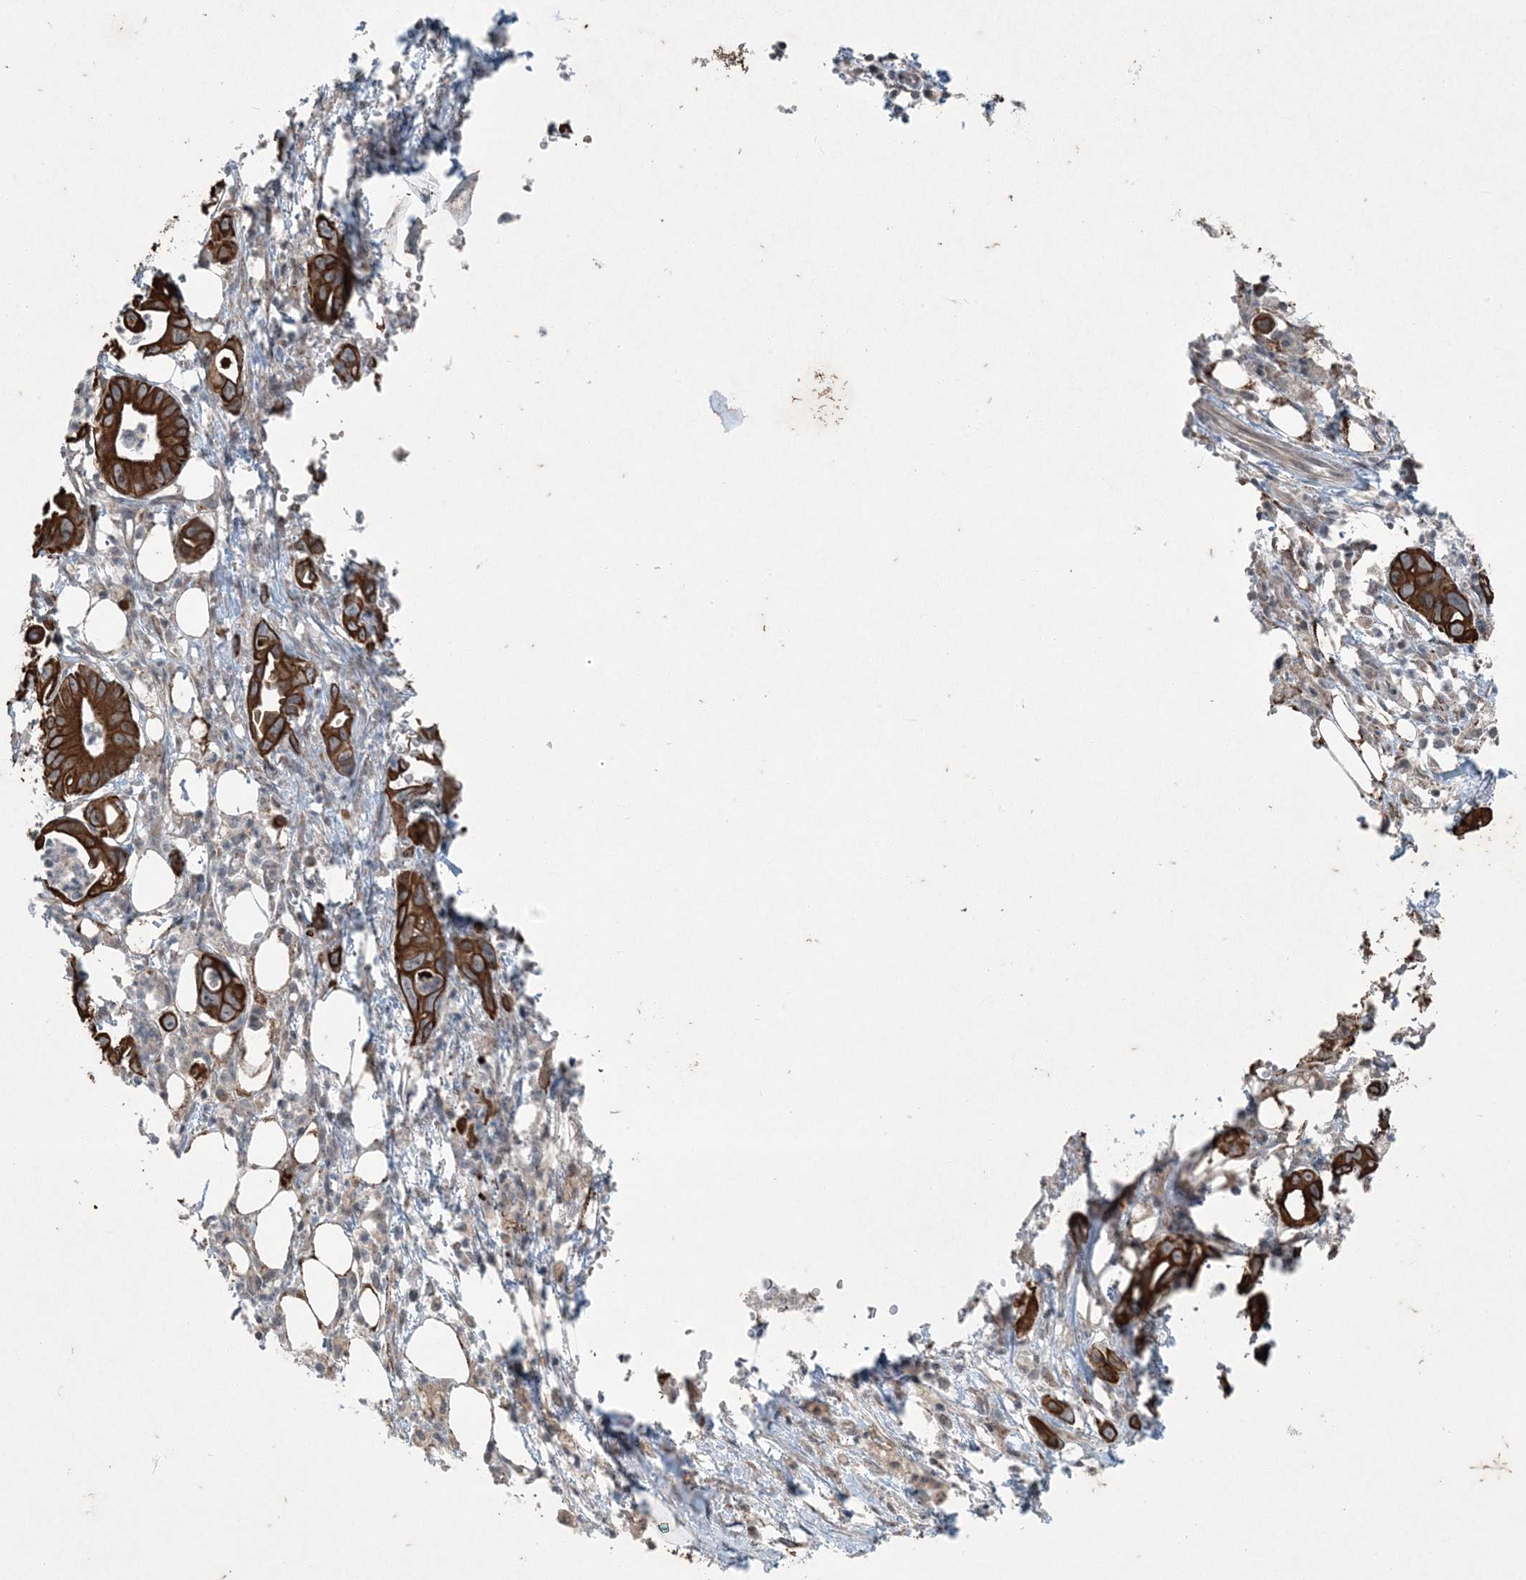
{"staining": {"intensity": "strong", "quantity": ">75%", "location": "cytoplasmic/membranous"}, "tissue": "pancreatic cancer", "cell_type": "Tumor cells", "image_type": "cancer", "snomed": [{"axis": "morphology", "description": "Adenocarcinoma, NOS"}, {"axis": "topography", "description": "Pancreas"}], "caption": "Immunohistochemistry photomicrograph of pancreatic cancer stained for a protein (brown), which reveals high levels of strong cytoplasmic/membranous staining in about >75% of tumor cells.", "gene": "PC", "patient": {"sex": "male", "age": 66}}